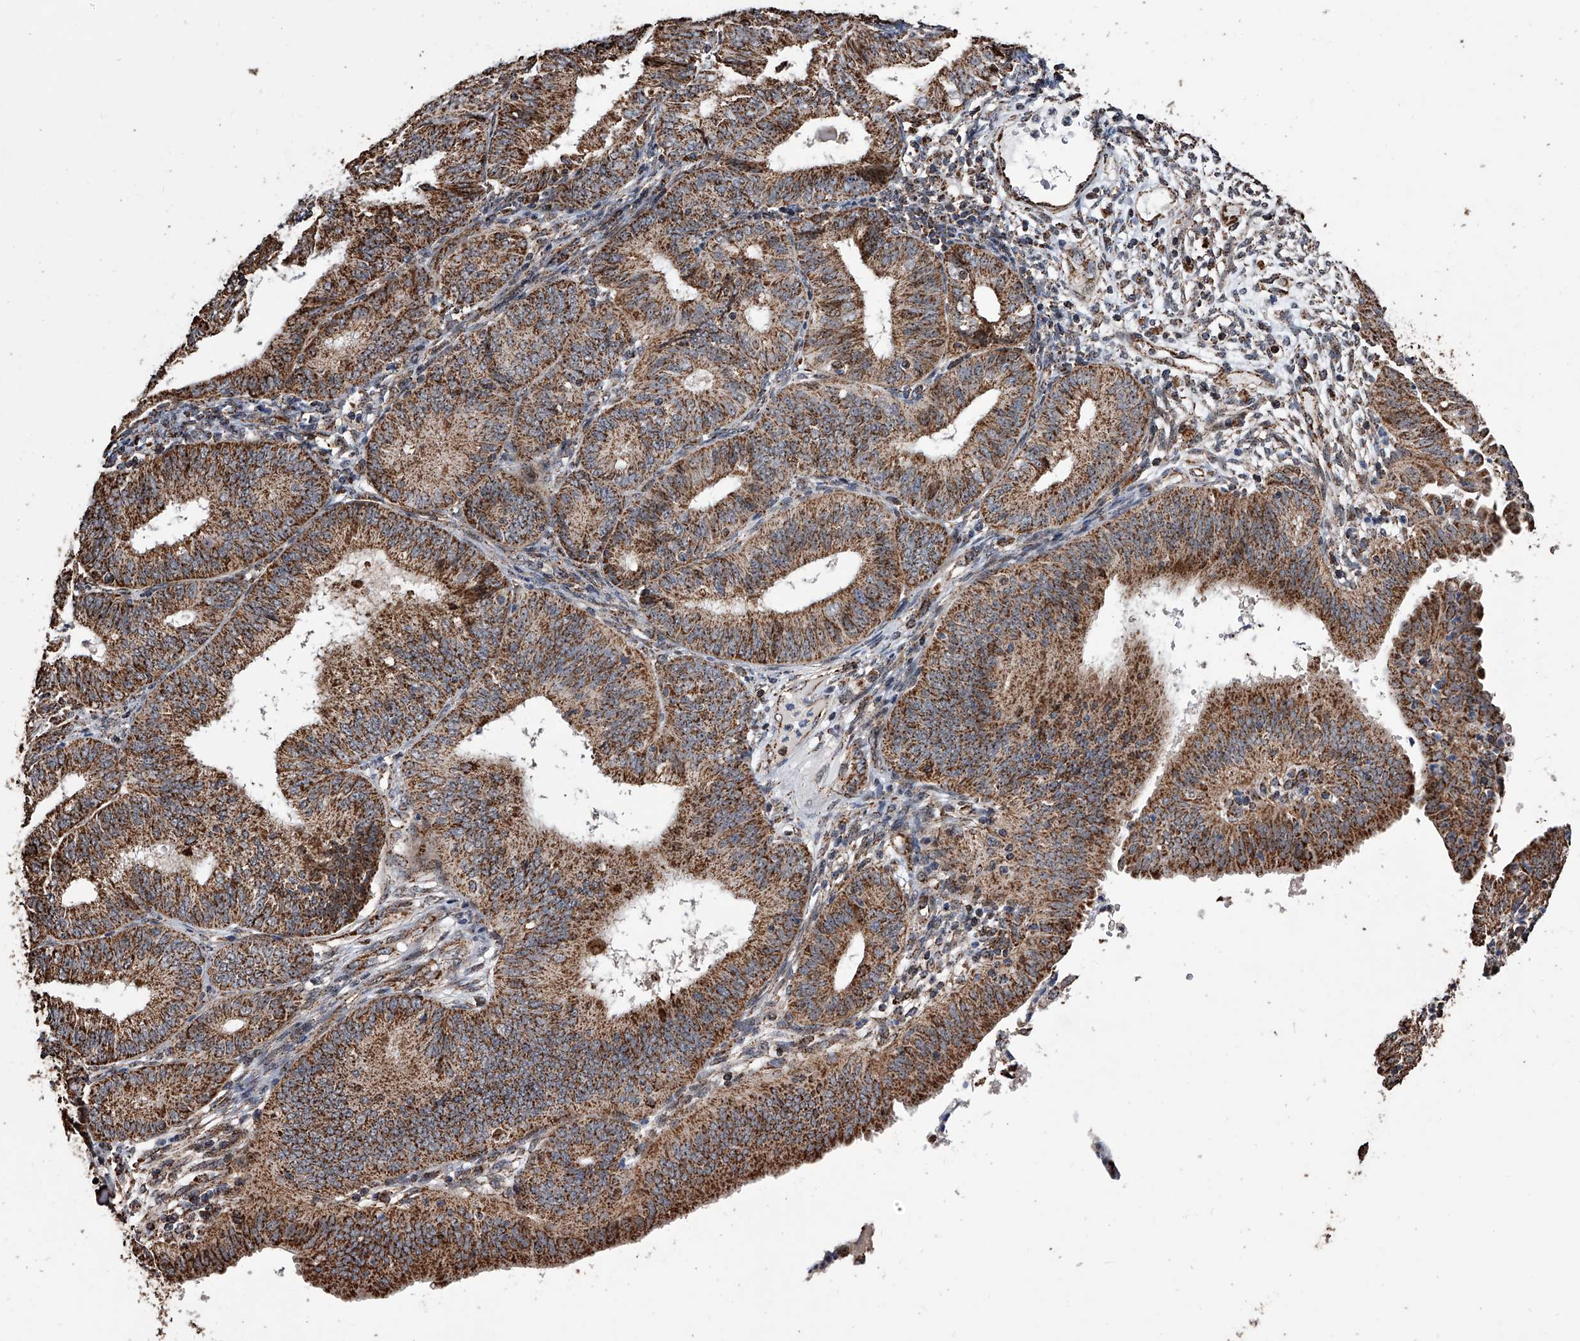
{"staining": {"intensity": "strong", "quantity": ">75%", "location": "cytoplasmic/membranous"}, "tissue": "endometrial cancer", "cell_type": "Tumor cells", "image_type": "cancer", "snomed": [{"axis": "morphology", "description": "Adenocarcinoma, NOS"}, {"axis": "topography", "description": "Endometrium"}], "caption": "Endometrial cancer stained for a protein reveals strong cytoplasmic/membranous positivity in tumor cells. Immunohistochemistry stains the protein of interest in brown and the nuclei are stained blue.", "gene": "SMPDL3A", "patient": {"sex": "female", "age": 51}}